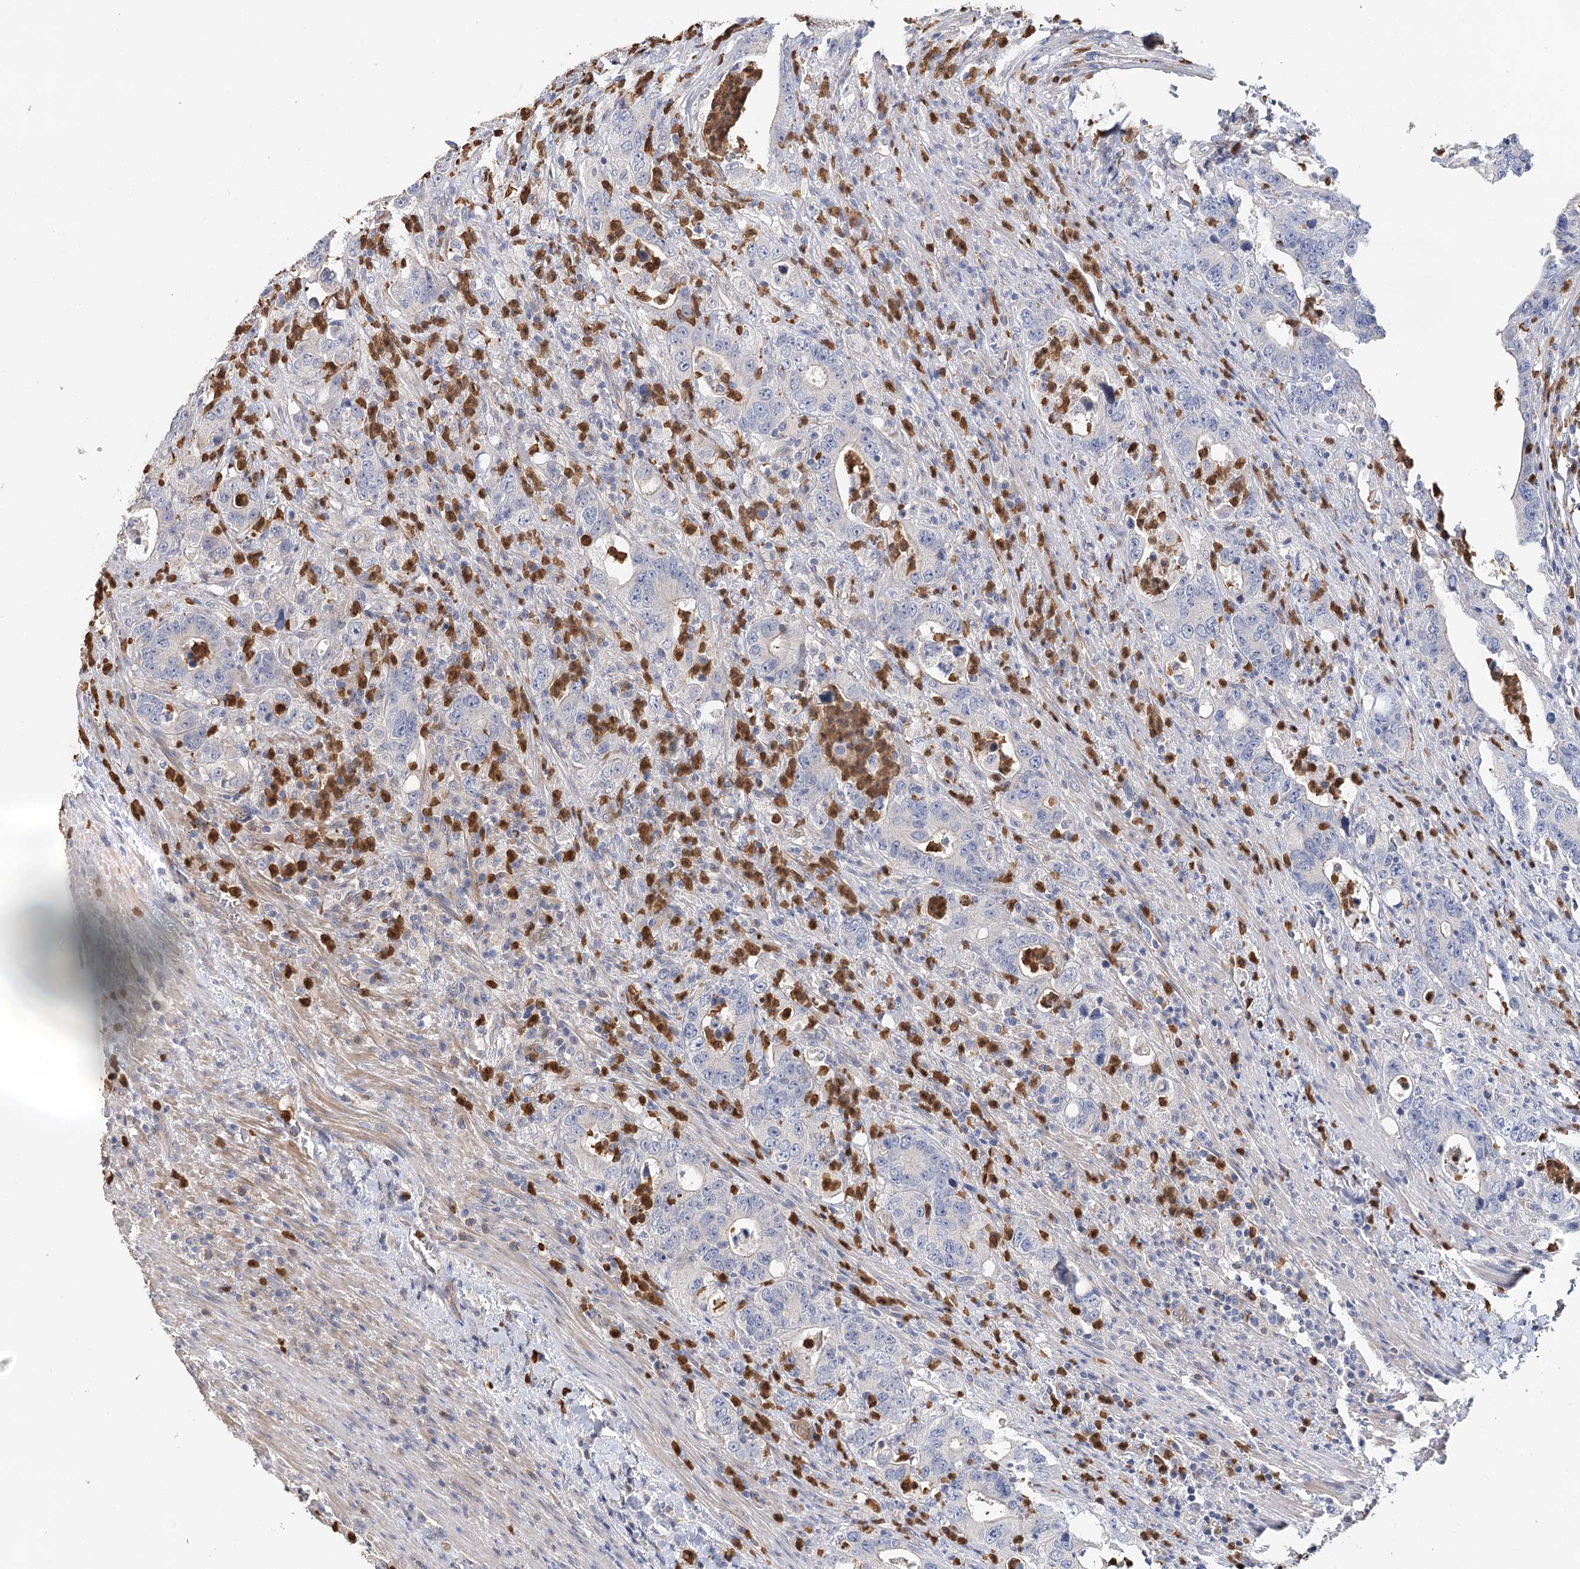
{"staining": {"intensity": "negative", "quantity": "none", "location": "none"}, "tissue": "colorectal cancer", "cell_type": "Tumor cells", "image_type": "cancer", "snomed": [{"axis": "morphology", "description": "Adenocarcinoma, NOS"}, {"axis": "topography", "description": "Colon"}], "caption": "IHC photomicrograph of neoplastic tissue: human colorectal cancer (adenocarcinoma) stained with DAB (3,3'-diaminobenzidine) exhibits no significant protein expression in tumor cells.", "gene": "EPB41L5", "patient": {"sex": "female", "age": 75}}